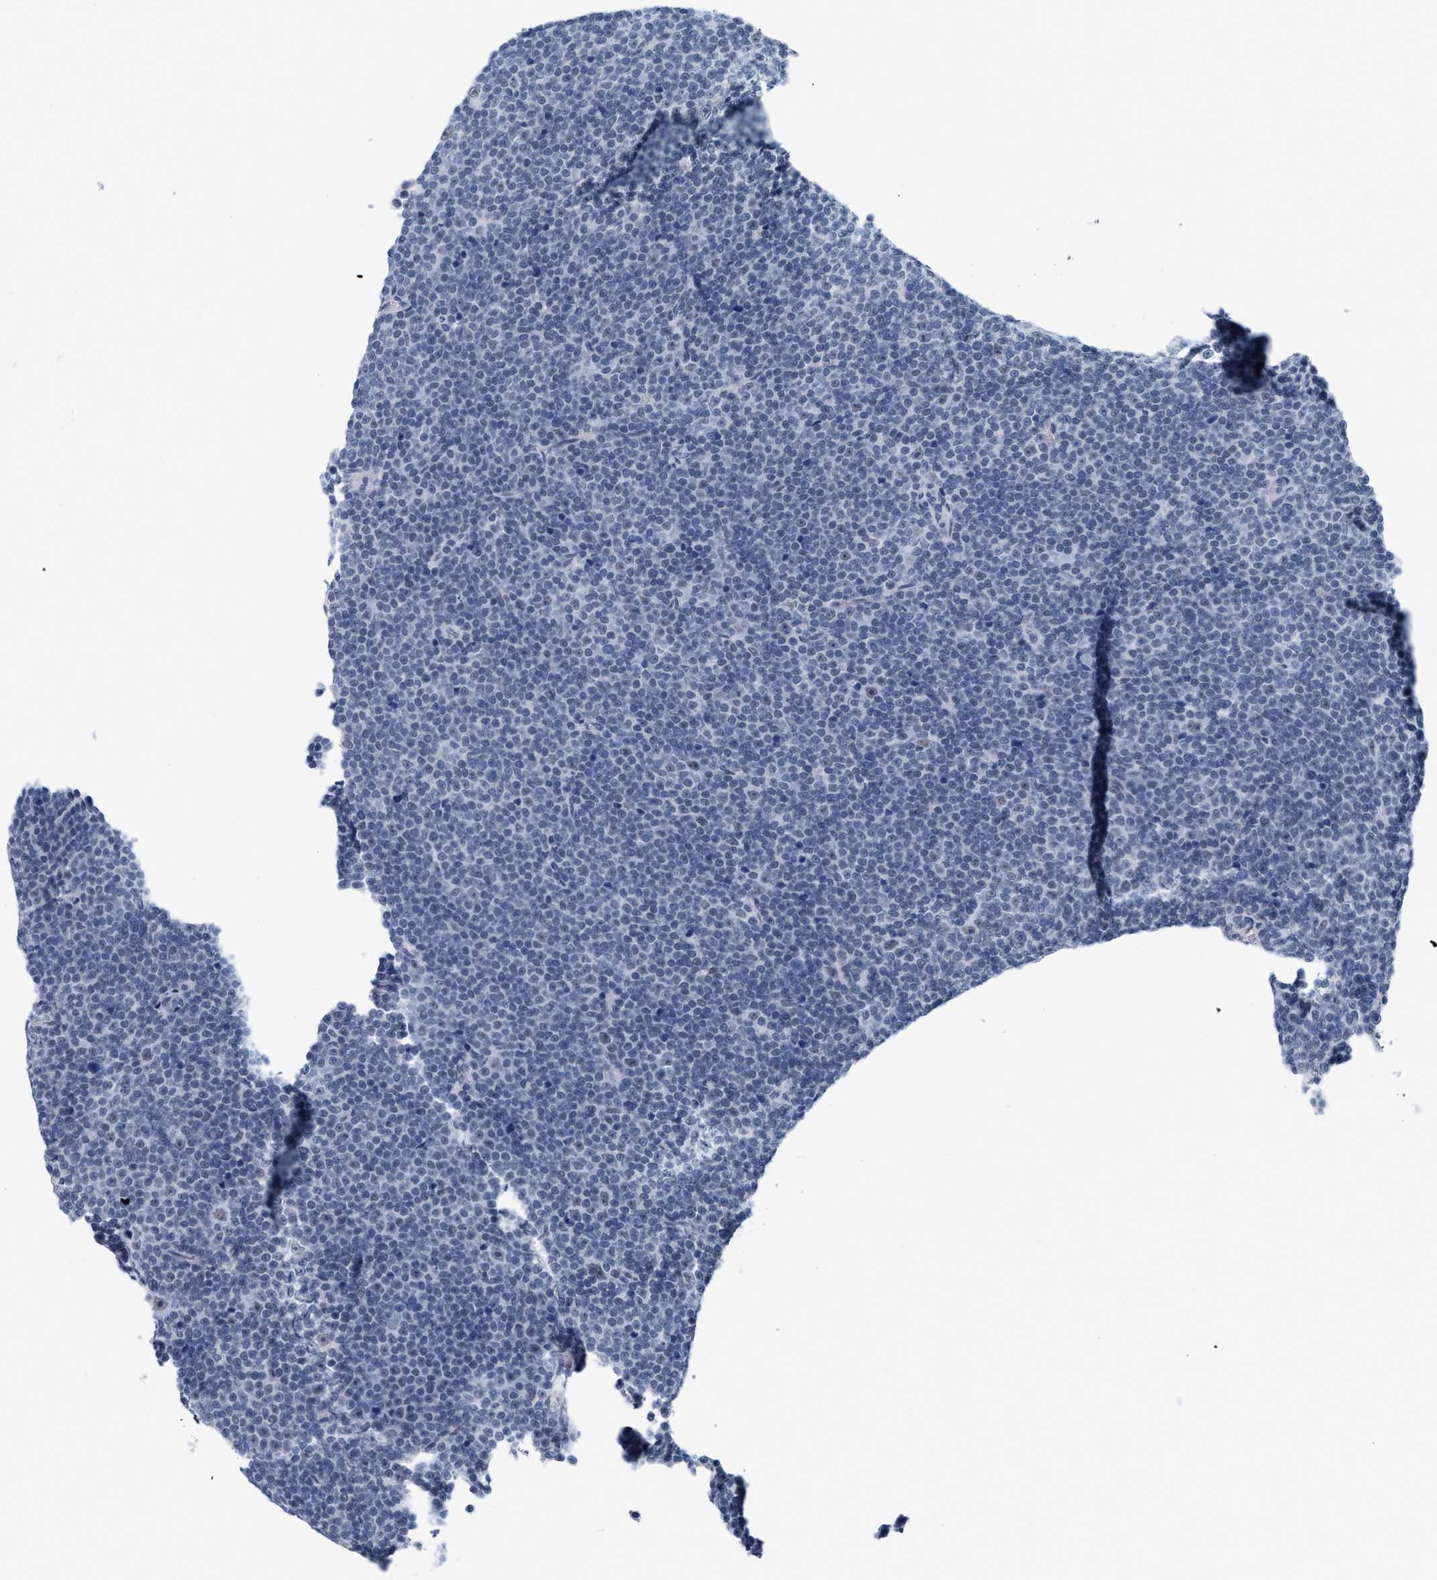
{"staining": {"intensity": "negative", "quantity": "none", "location": "none"}, "tissue": "lymphoma", "cell_type": "Tumor cells", "image_type": "cancer", "snomed": [{"axis": "morphology", "description": "Malignant lymphoma, non-Hodgkin's type, Low grade"}, {"axis": "topography", "description": "Lymph node"}], "caption": "Immunohistochemistry micrograph of neoplastic tissue: malignant lymphoma, non-Hodgkin's type (low-grade) stained with DAB (3,3'-diaminobenzidine) reveals no significant protein positivity in tumor cells.", "gene": "XIRP1", "patient": {"sex": "female", "age": 67}}